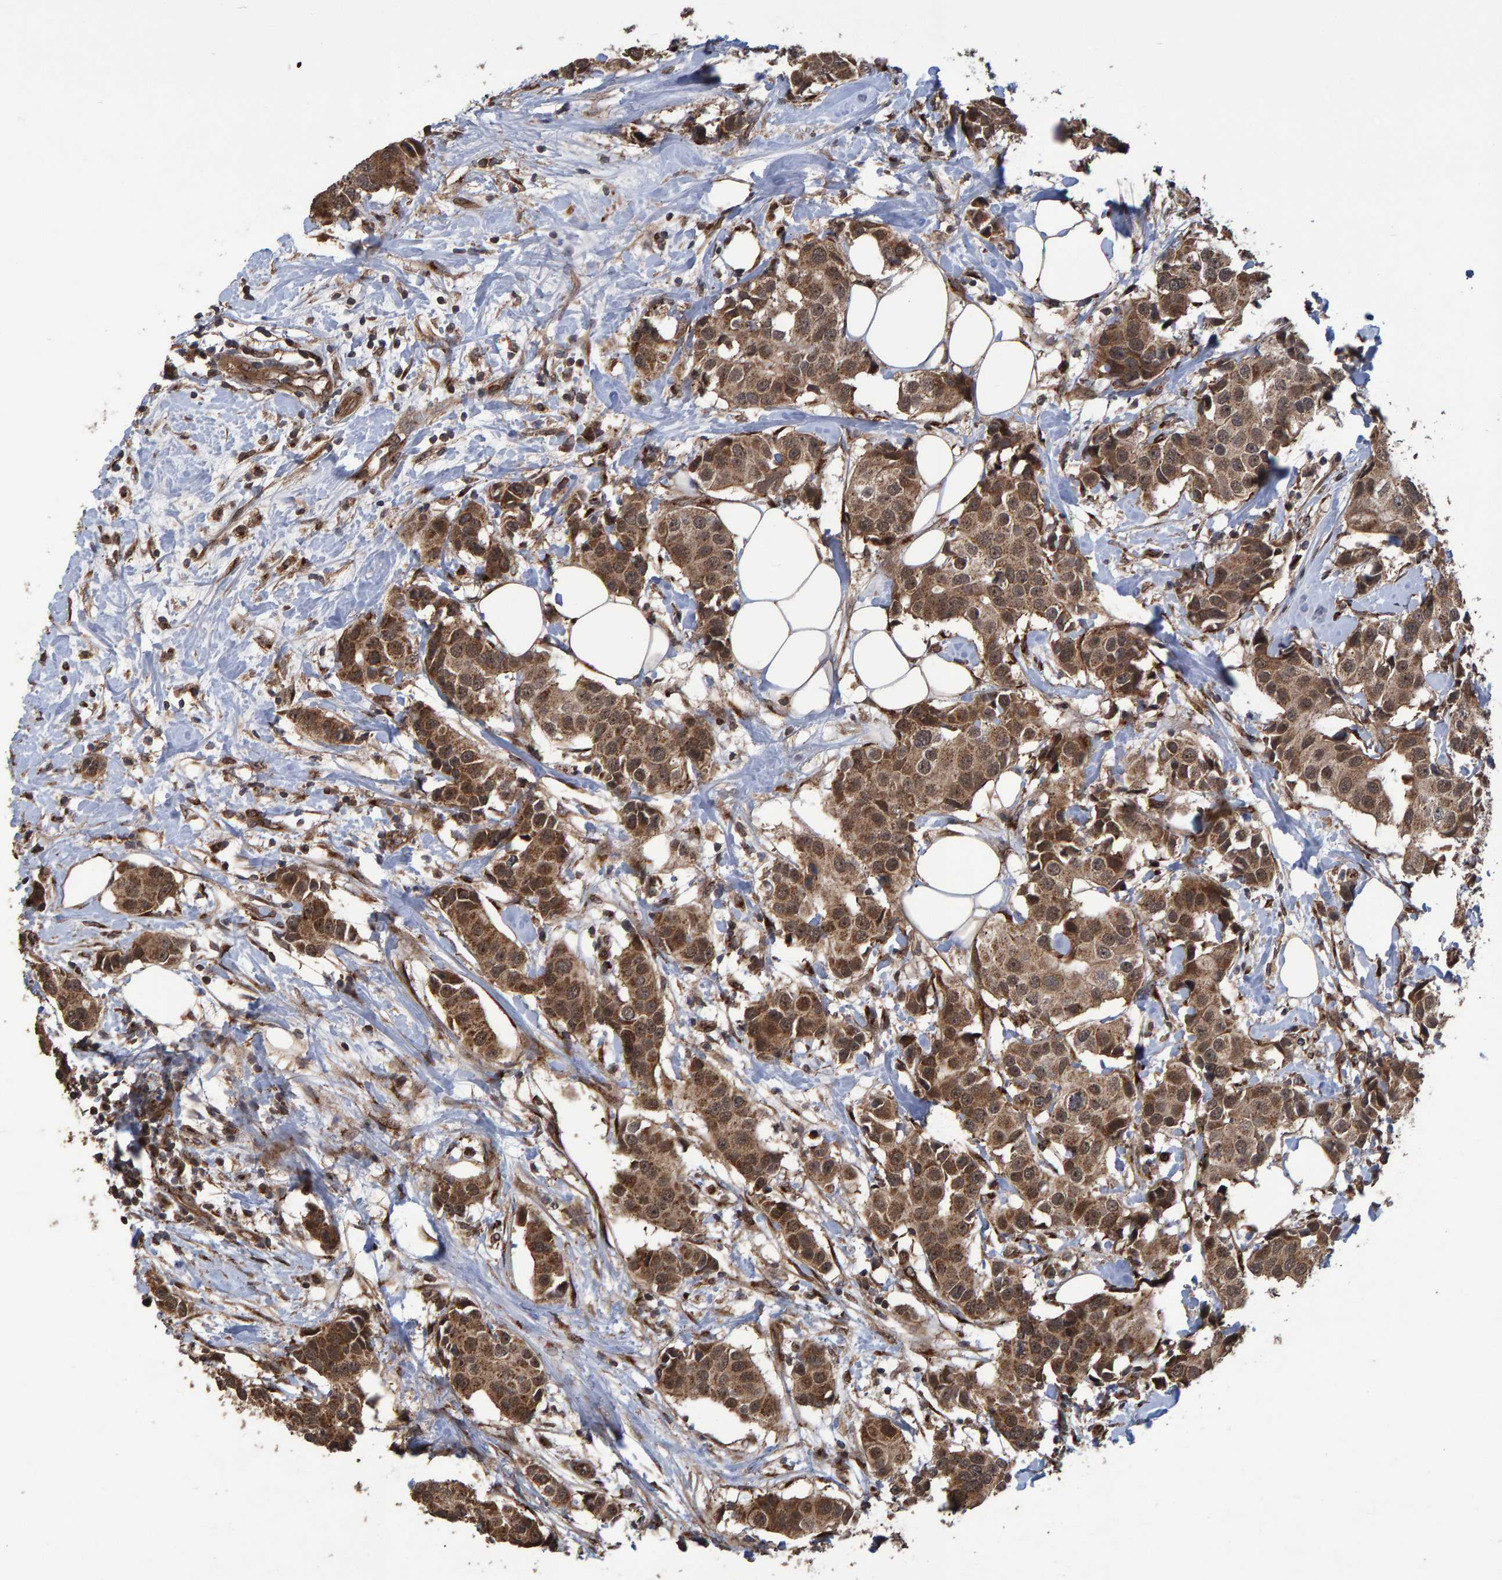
{"staining": {"intensity": "moderate", "quantity": ">75%", "location": "cytoplasmic/membranous,nuclear"}, "tissue": "breast cancer", "cell_type": "Tumor cells", "image_type": "cancer", "snomed": [{"axis": "morphology", "description": "Normal tissue, NOS"}, {"axis": "morphology", "description": "Duct carcinoma"}, {"axis": "topography", "description": "Breast"}], "caption": "This micrograph displays IHC staining of breast cancer, with medium moderate cytoplasmic/membranous and nuclear positivity in approximately >75% of tumor cells.", "gene": "TRIM68", "patient": {"sex": "female", "age": 39}}